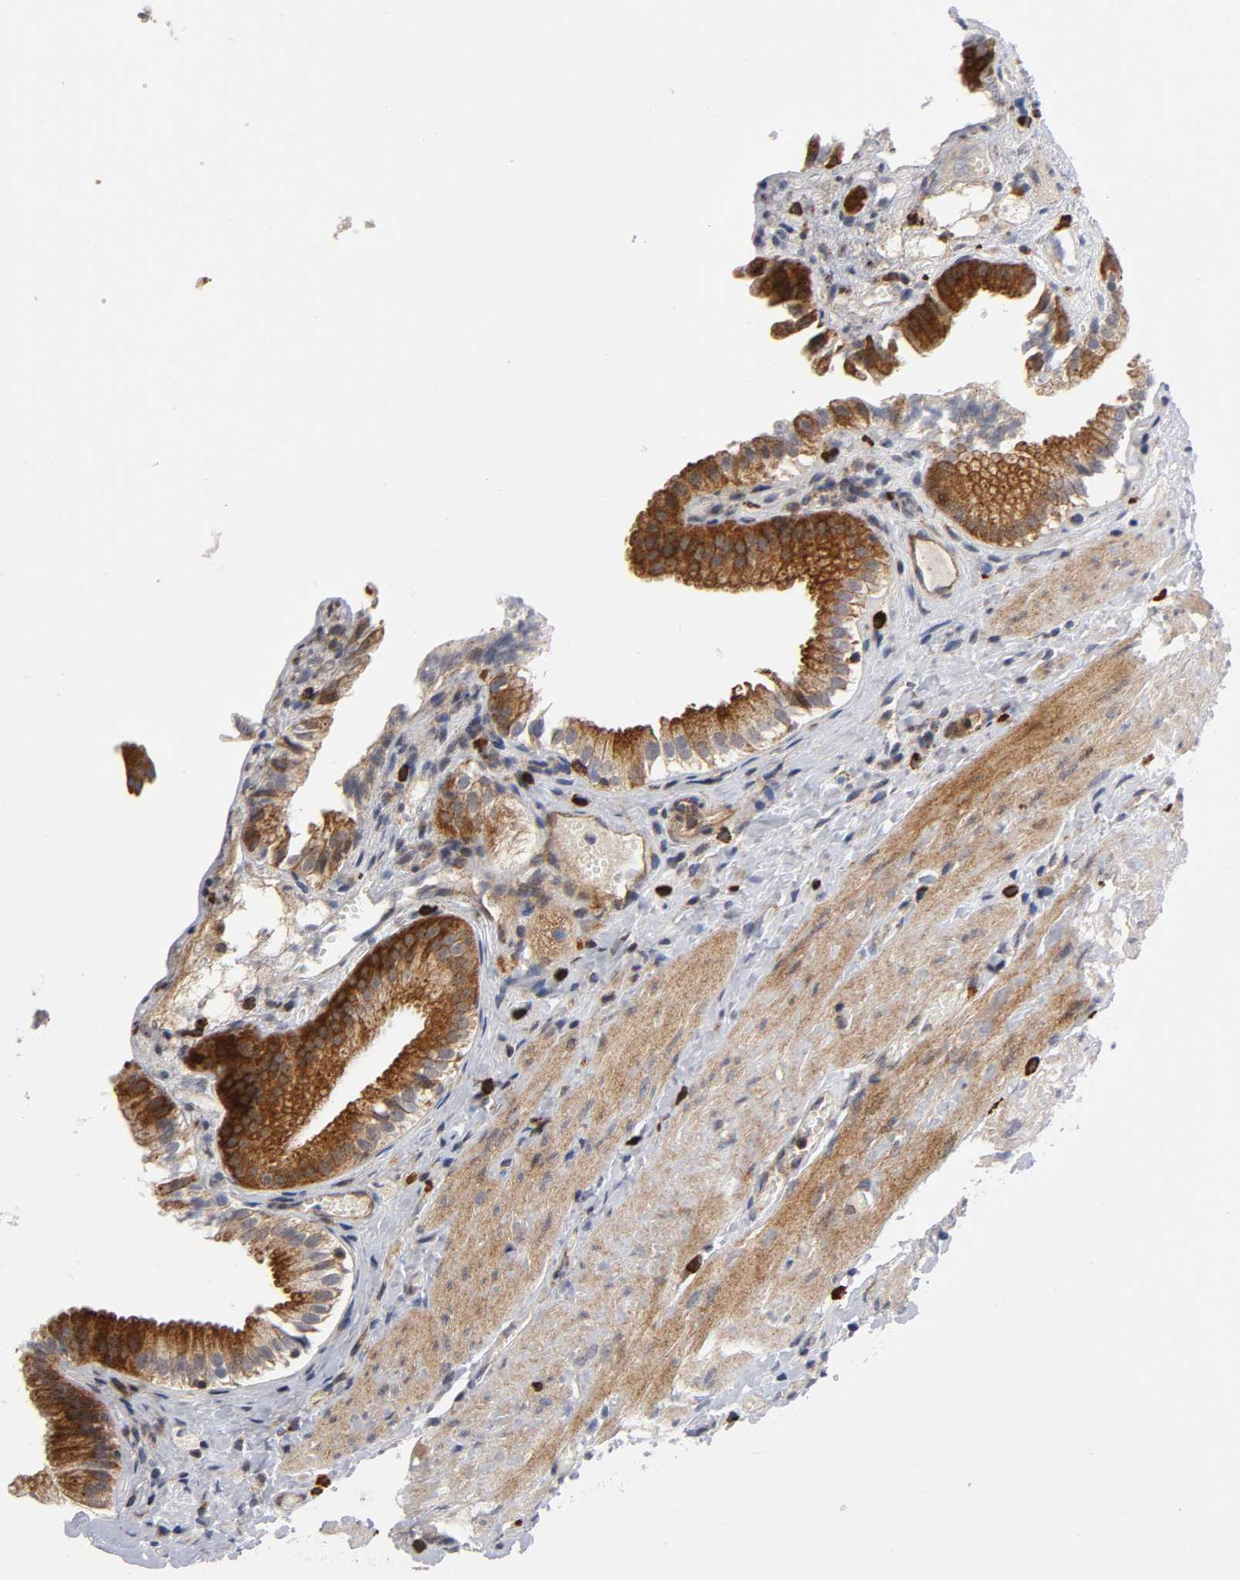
{"staining": {"intensity": "strong", "quantity": ">75%", "location": "cytoplasmic/membranous"}, "tissue": "gallbladder", "cell_type": "Glandular cells", "image_type": "normal", "snomed": [{"axis": "morphology", "description": "Normal tissue, NOS"}, {"axis": "topography", "description": "Gallbladder"}], "caption": "This histopathology image demonstrates IHC staining of unremarkable gallbladder, with high strong cytoplasmic/membranous positivity in approximately >75% of glandular cells.", "gene": "EIF5", "patient": {"sex": "female", "age": 24}}